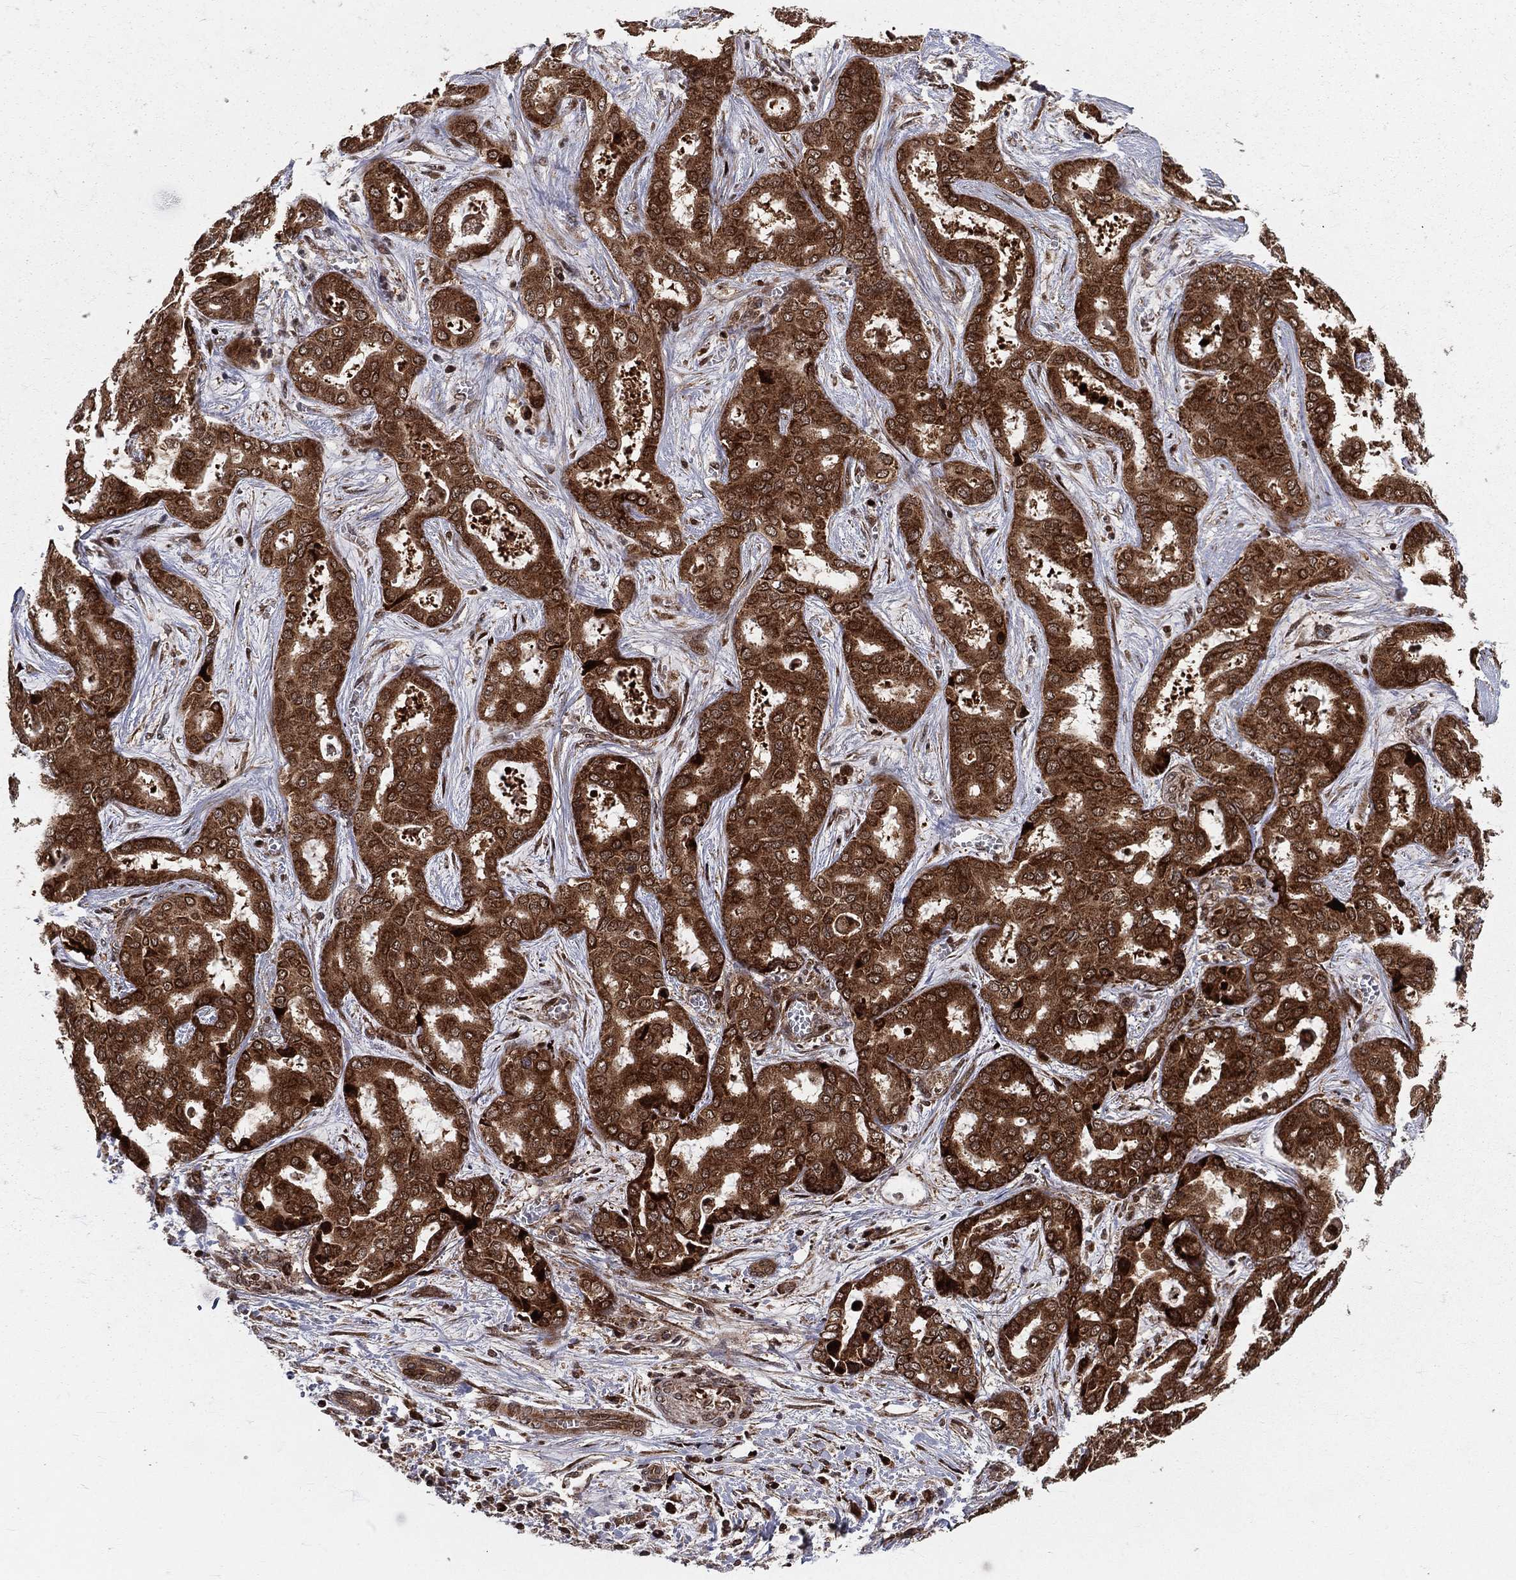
{"staining": {"intensity": "strong", "quantity": ">75%", "location": "cytoplasmic/membranous"}, "tissue": "liver cancer", "cell_type": "Tumor cells", "image_type": "cancer", "snomed": [{"axis": "morphology", "description": "Cholangiocarcinoma"}, {"axis": "topography", "description": "Liver"}], "caption": "This histopathology image demonstrates immunohistochemistry staining of human liver cancer (cholangiocarcinoma), with high strong cytoplasmic/membranous positivity in approximately >75% of tumor cells.", "gene": "MDM2", "patient": {"sex": "female", "age": 64}}